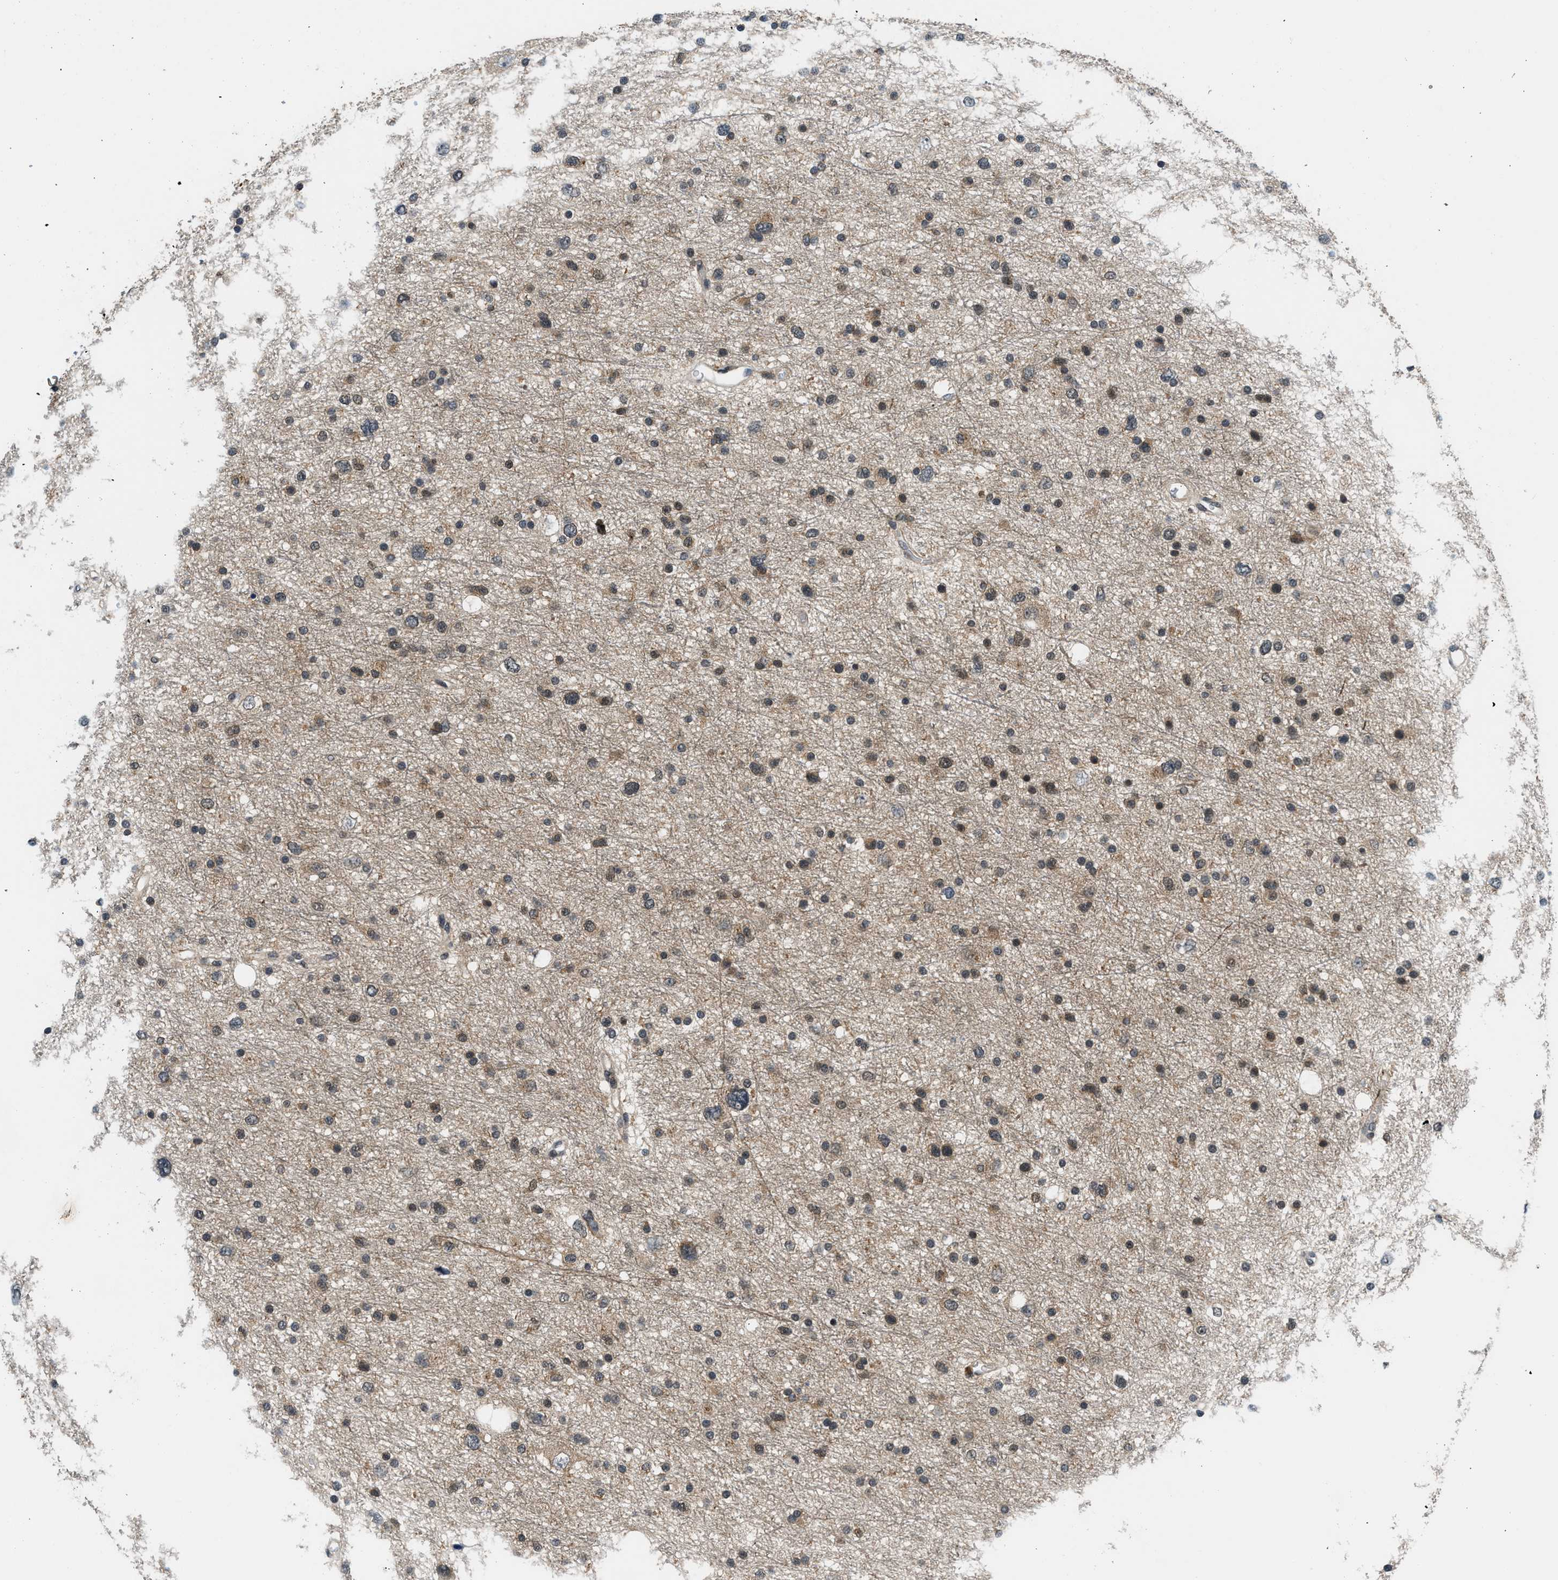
{"staining": {"intensity": "moderate", "quantity": "25%-75%", "location": "cytoplasmic/membranous,nuclear"}, "tissue": "glioma", "cell_type": "Tumor cells", "image_type": "cancer", "snomed": [{"axis": "morphology", "description": "Glioma, malignant, Low grade"}, {"axis": "topography", "description": "Brain"}], "caption": "The photomicrograph shows a brown stain indicating the presence of a protein in the cytoplasmic/membranous and nuclear of tumor cells in glioma.", "gene": "MTMR1", "patient": {"sex": "female", "age": 37}}